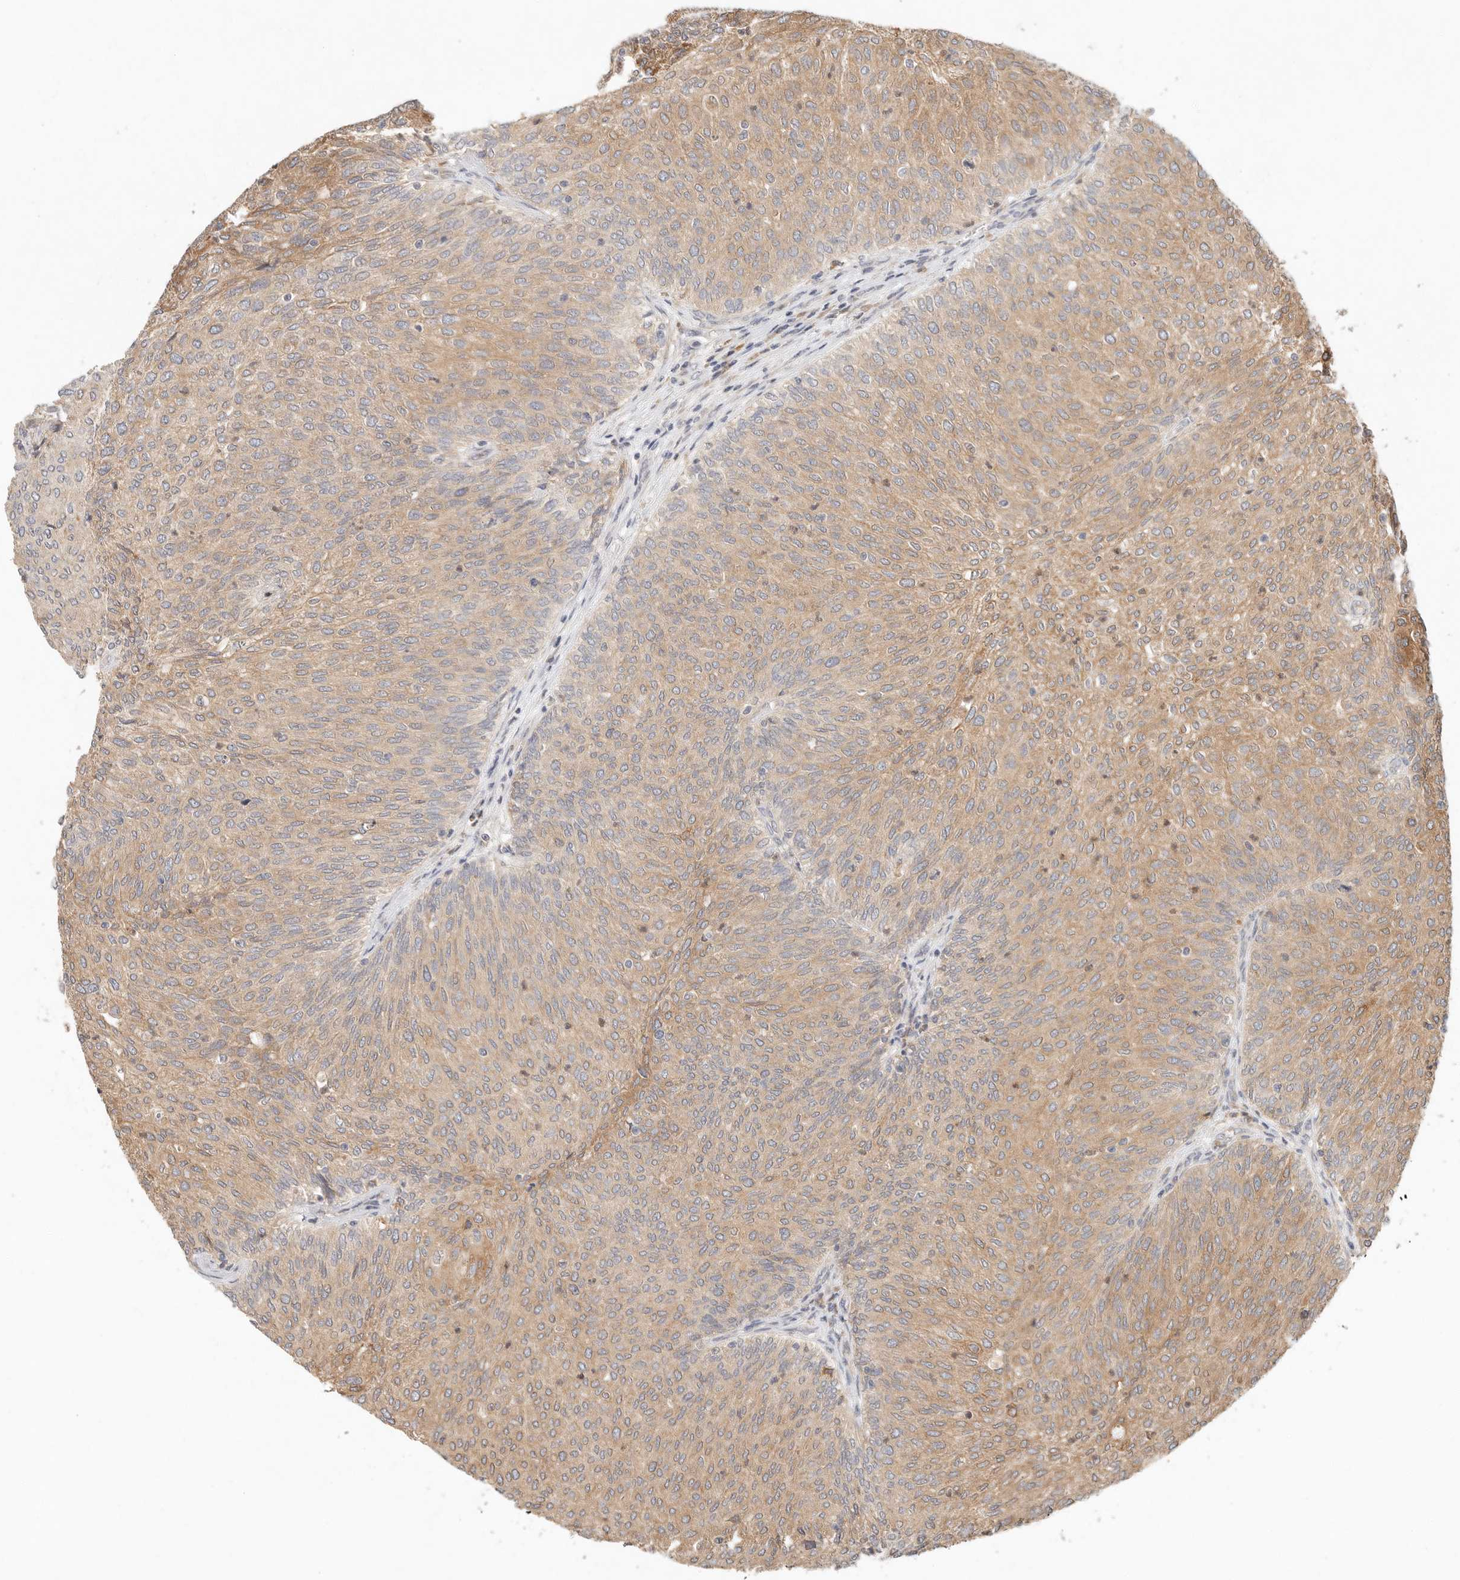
{"staining": {"intensity": "moderate", "quantity": ">75%", "location": "cytoplasmic/membranous"}, "tissue": "urothelial cancer", "cell_type": "Tumor cells", "image_type": "cancer", "snomed": [{"axis": "morphology", "description": "Urothelial carcinoma, Low grade"}, {"axis": "topography", "description": "Urinary bladder"}], "caption": "Urothelial cancer stained for a protein reveals moderate cytoplasmic/membranous positivity in tumor cells.", "gene": "ARHGEF10L", "patient": {"sex": "female", "age": 79}}